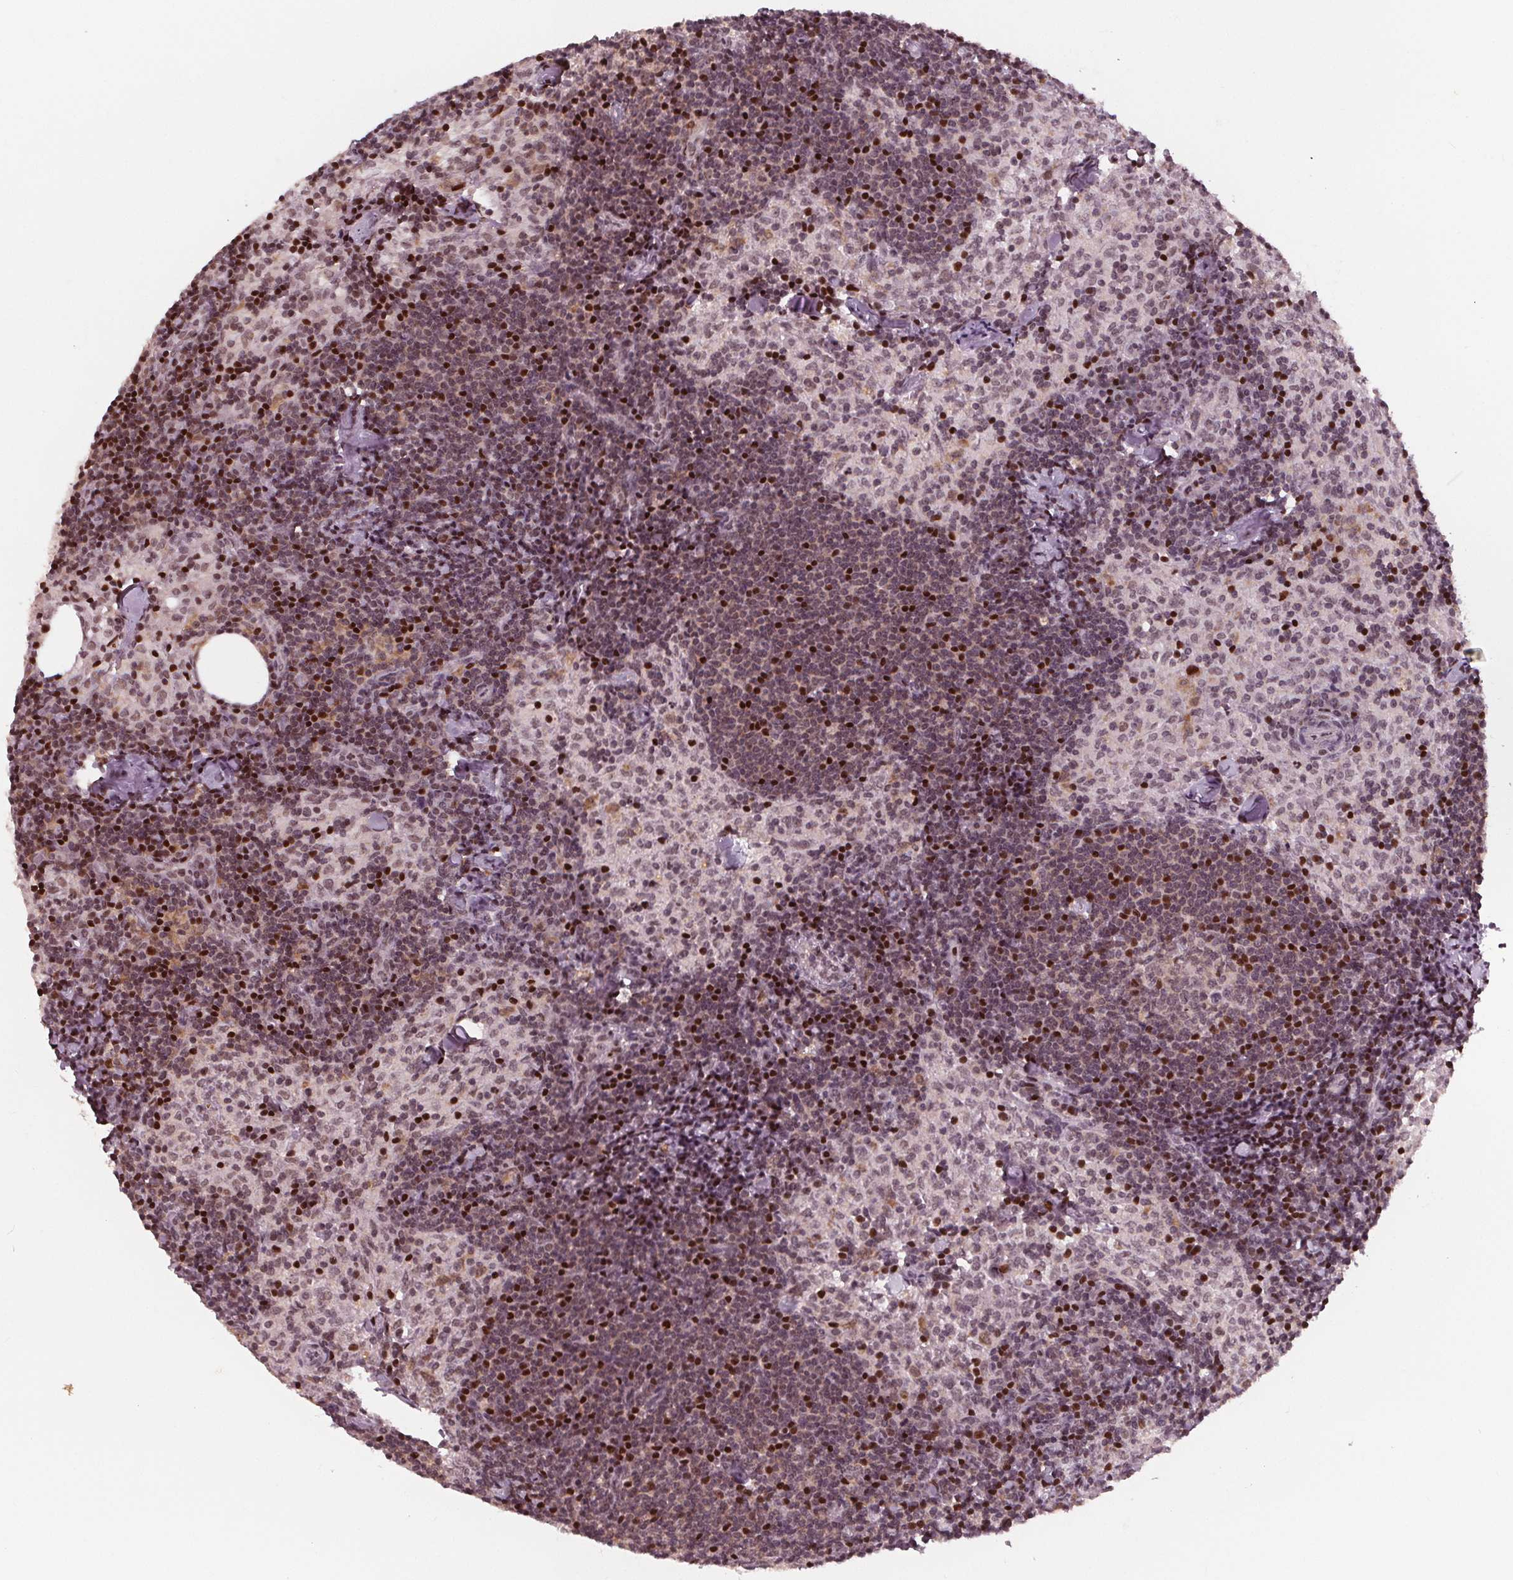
{"staining": {"intensity": "moderate", "quantity": "25%-75%", "location": "cytoplasmic/membranous,nuclear"}, "tissue": "lymph node", "cell_type": "Germinal center cells", "image_type": "normal", "snomed": [{"axis": "morphology", "description": "Normal tissue, NOS"}, {"axis": "topography", "description": "Lymph node"}], "caption": "DAB immunohistochemical staining of unremarkable human lymph node exhibits moderate cytoplasmic/membranous,nuclear protein positivity in about 25%-75% of germinal center cells.", "gene": "SNRNP35", "patient": {"sex": "female", "age": 69}}